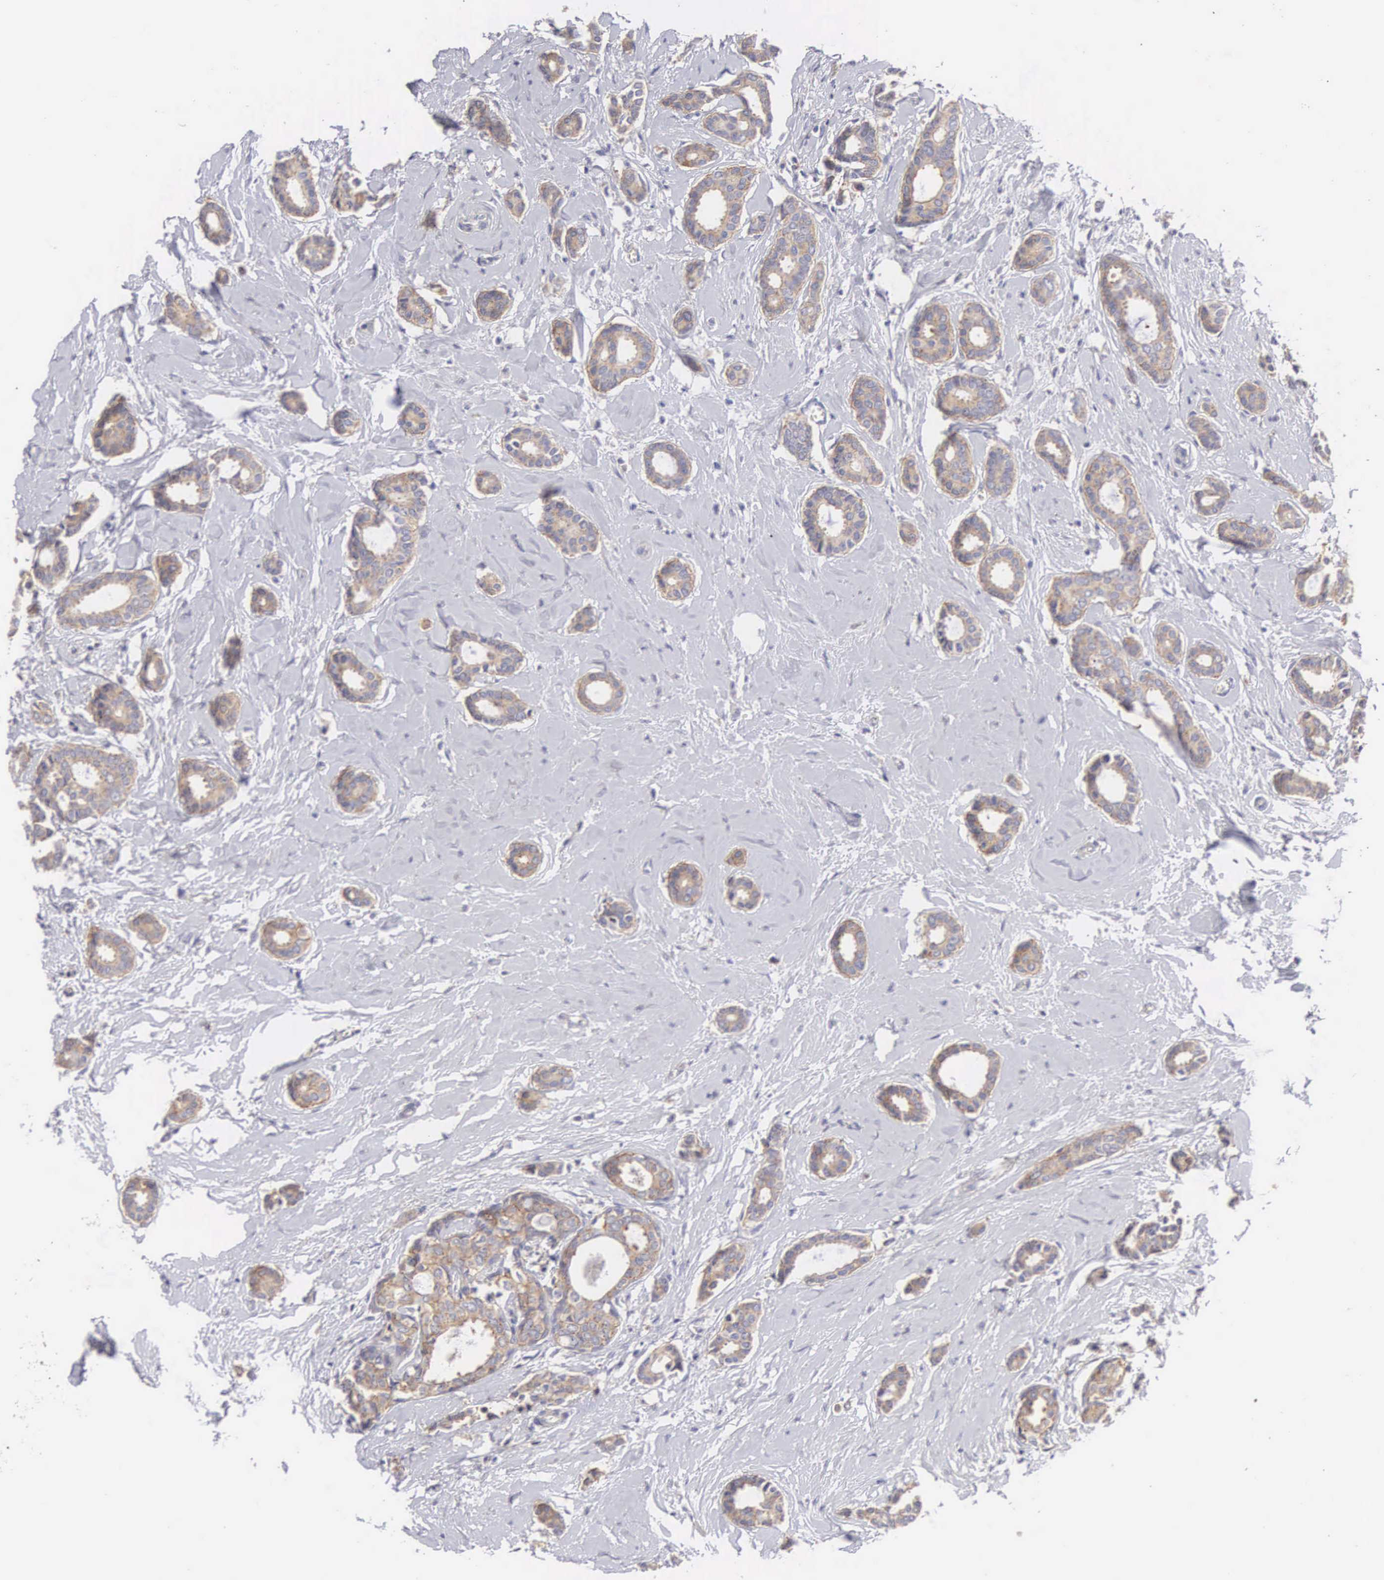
{"staining": {"intensity": "moderate", "quantity": ">75%", "location": "cytoplasmic/membranous"}, "tissue": "breast cancer", "cell_type": "Tumor cells", "image_type": "cancer", "snomed": [{"axis": "morphology", "description": "Duct carcinoma"}, {"axis": "topography", "description": "Breast"}], "caption": "Immunohistochemistry micrograph of neoplastic tissue: human breast cancer stained using IHC reveals medium levels of moderate protein expression localized specifically in the cytoplasmic/membranous of tumor cells, appearing as a cytoplasmic/membranous brown color.", "gene": "TXLNG", "patient": {"sex": "female", "age": 50}}